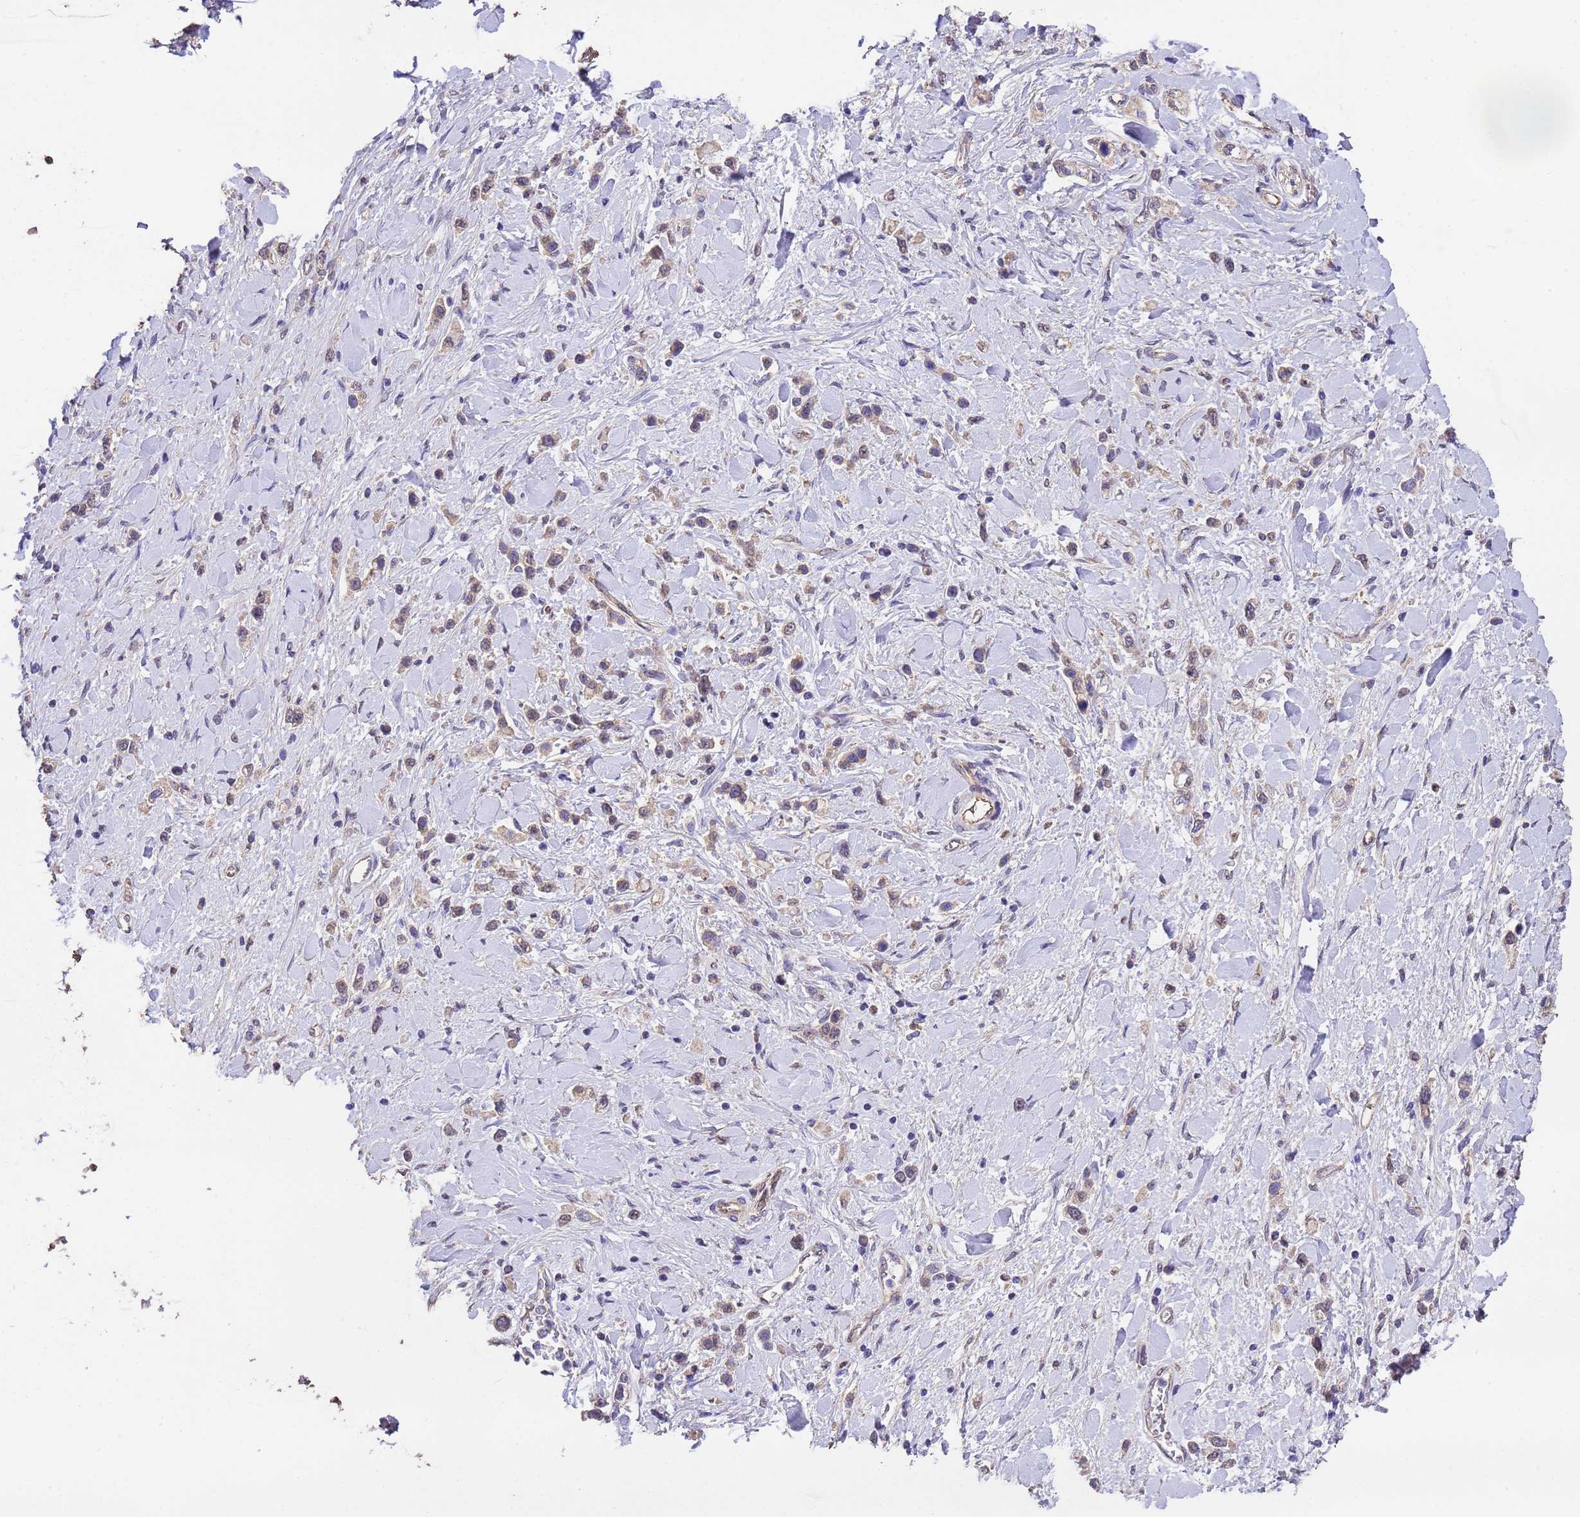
{"staining": {"intensity": "weak", "quantity": "<25%", "location": "cytoplasmic/membranous"}, "tissue": "stomach cancer", "cell_type": "Tumor cells", "image_type": "cancer", "snomed": [{"axis": "morphology", "description": "Normal tissue, NOS"}, {"axis": "morphology", "description": "Adenocarcinoma, NOS"}, {"axis": "topography", "description": "Stomach, upper"}, {"axis": "topography", "description": "Stomach"}], "caption": "Tumor cells show no significant protein positivity in stomach cancer.", "gene": "NPHP1", "patient": {"sex": "female", "age": 65}}